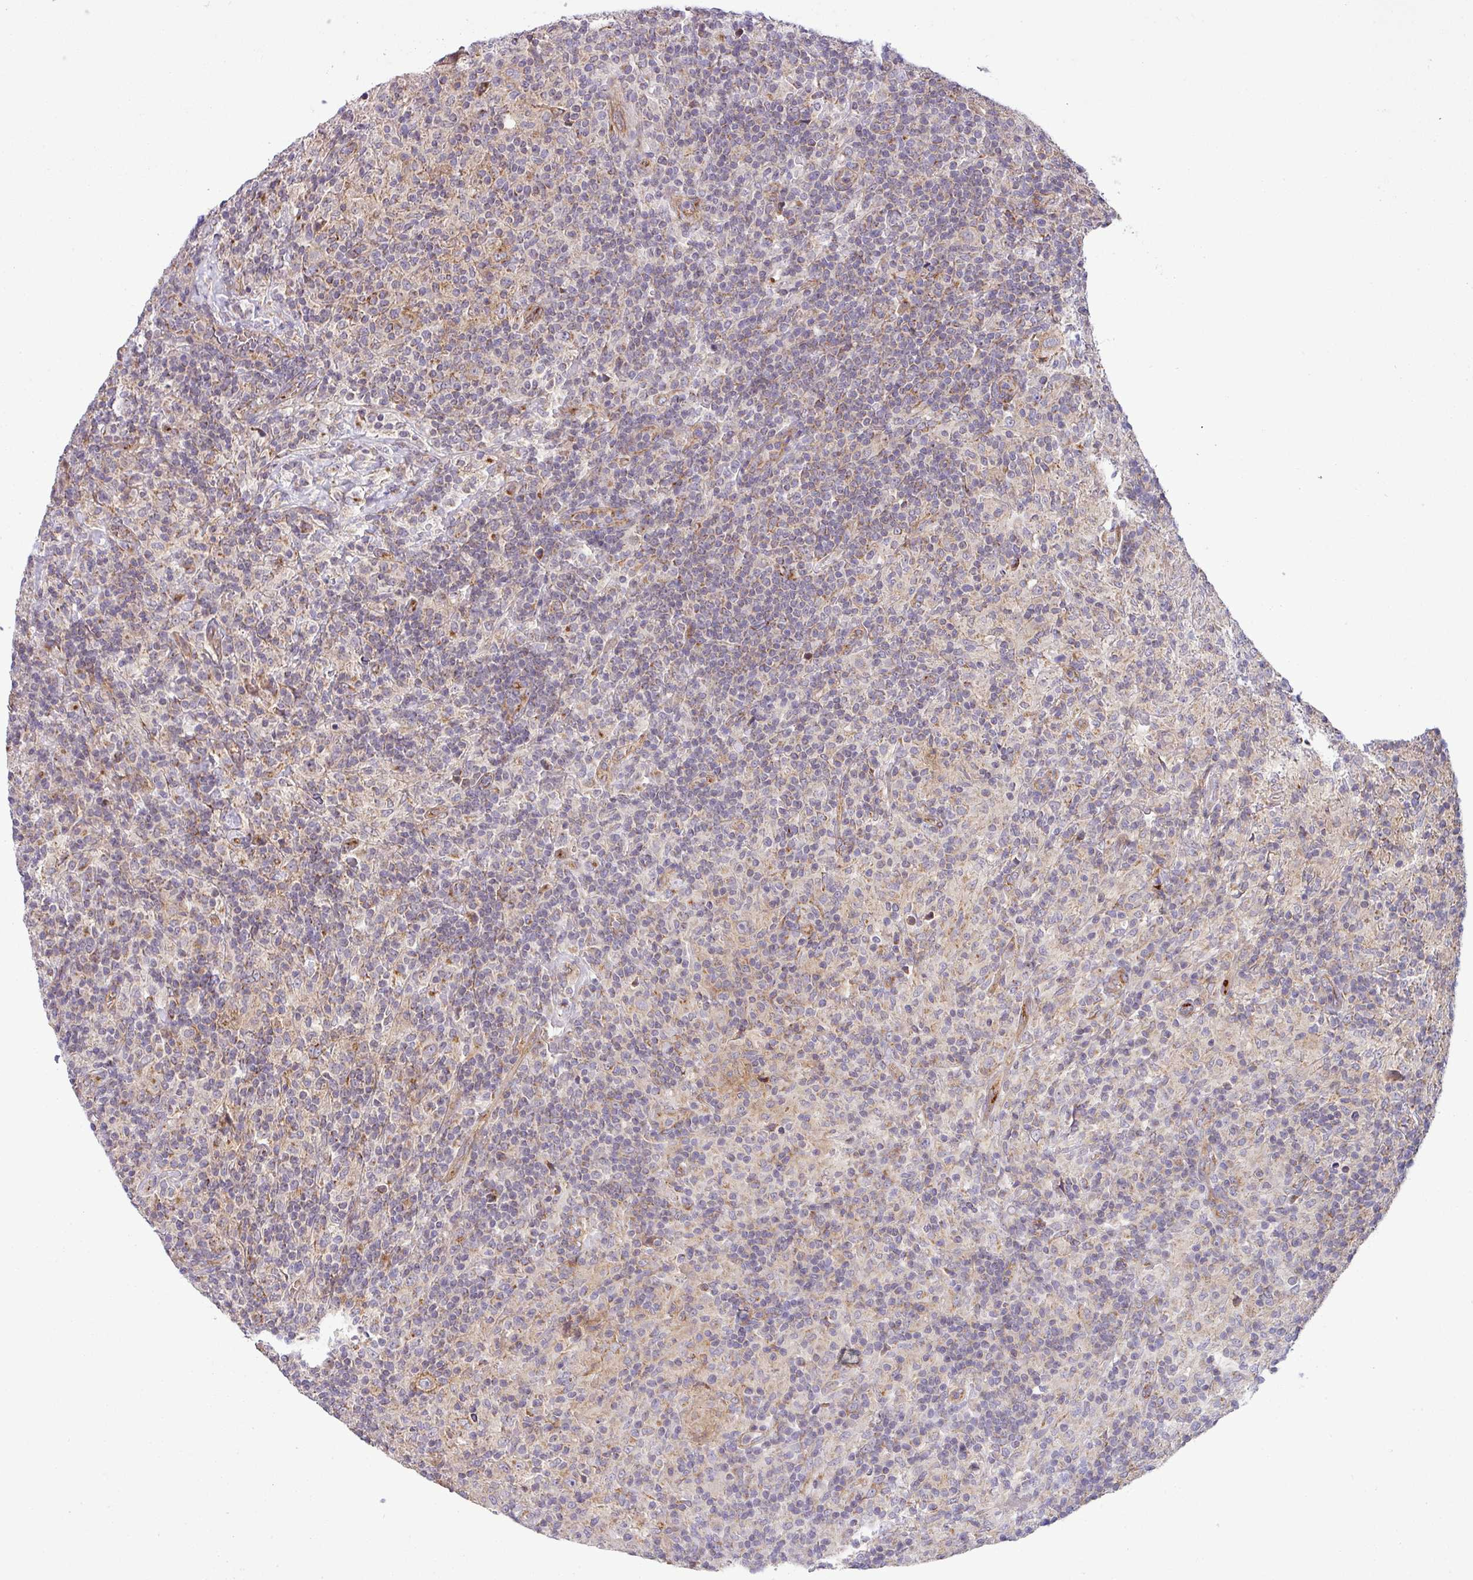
{"staining": {"intensity": "moderate", "quantity": "<25%", "location": "cytoplasmic/membranous"}, "tissue": "lymphoma", "cell_type": "Tumor cells", "image_type": "cancer", "snomed": [{"axis": "morphology", "description": "Hodgkin's disease, NOS"}, {"axis": "topography", "description": "Lymph node"}], "caption": "Tumor cells display low levels of moderate cytoplasmic/membranous positivity in approximately <25% of cells in human lymphoma. (Stains: DAB (3,3'-diaminobenzidine) in brown, nuclei in blue, Microscopy: brightfield microscopy at high magnification).", "gene": "TIMMDC1", "patient": {"sex": "male", "age": 70}}